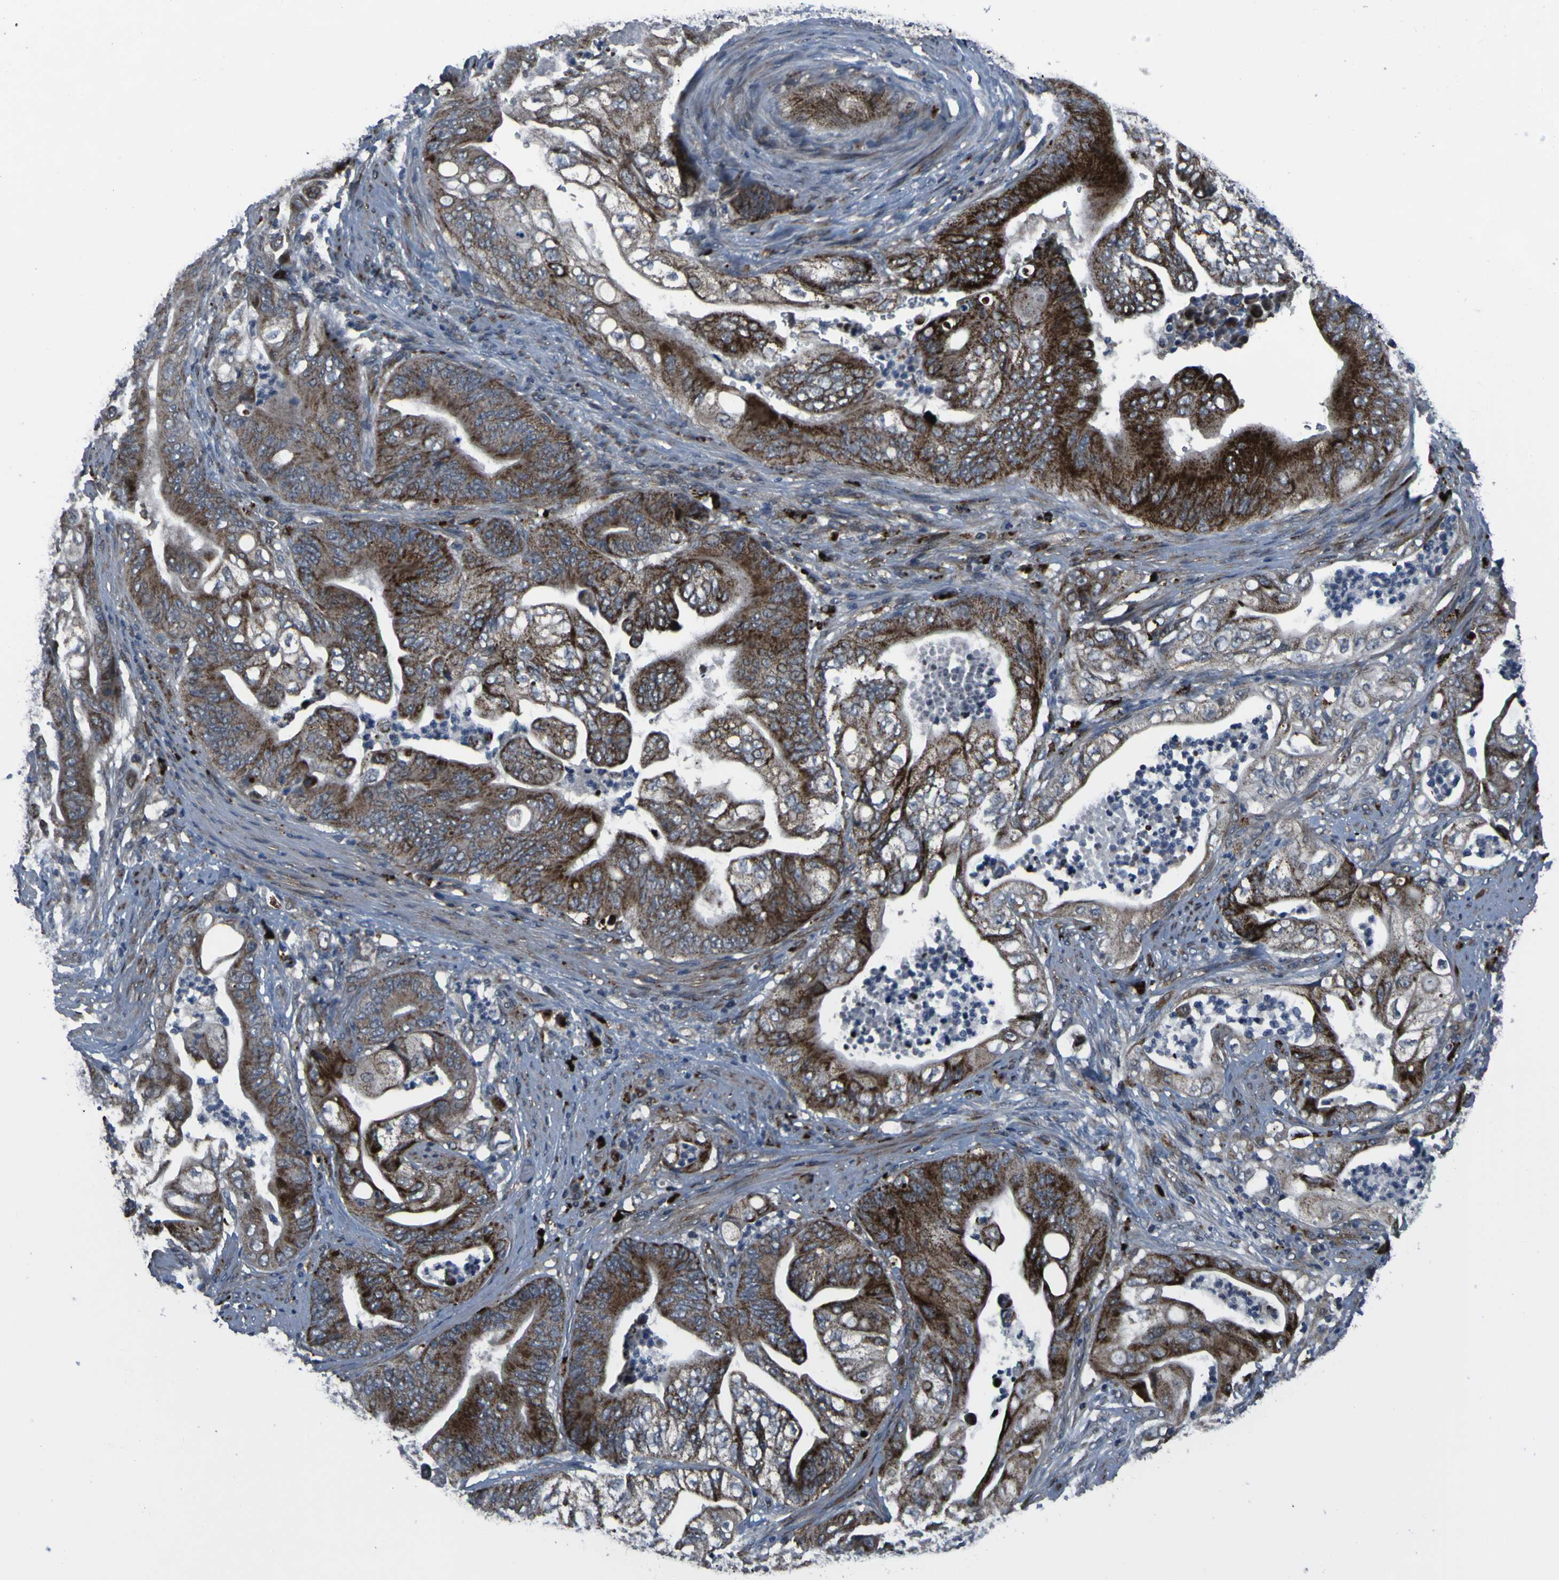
{"staining": {"intensity": "strong", "quantity": ">75%", "location": "cytoplasmic/membranous"}, "tissue": "stomach cancer", "cell_type": "Tumor cells", "image_type": "cancer", "snomed": [{"axis": "morphology", "description": "Adenocarcinoma, NOS"}, {"axis": "topography", "description": "Stomach"}], "caption": "Immunohistochemistry histopathology image of stomach adenocarcinoma stained for a protein (brown), which displays high levels of strong cytoplasmic/membranous expression in approximately >75% of tumor cells.", "gene": "OSTM1", "patient": {"sex": "female", "age": 73}}